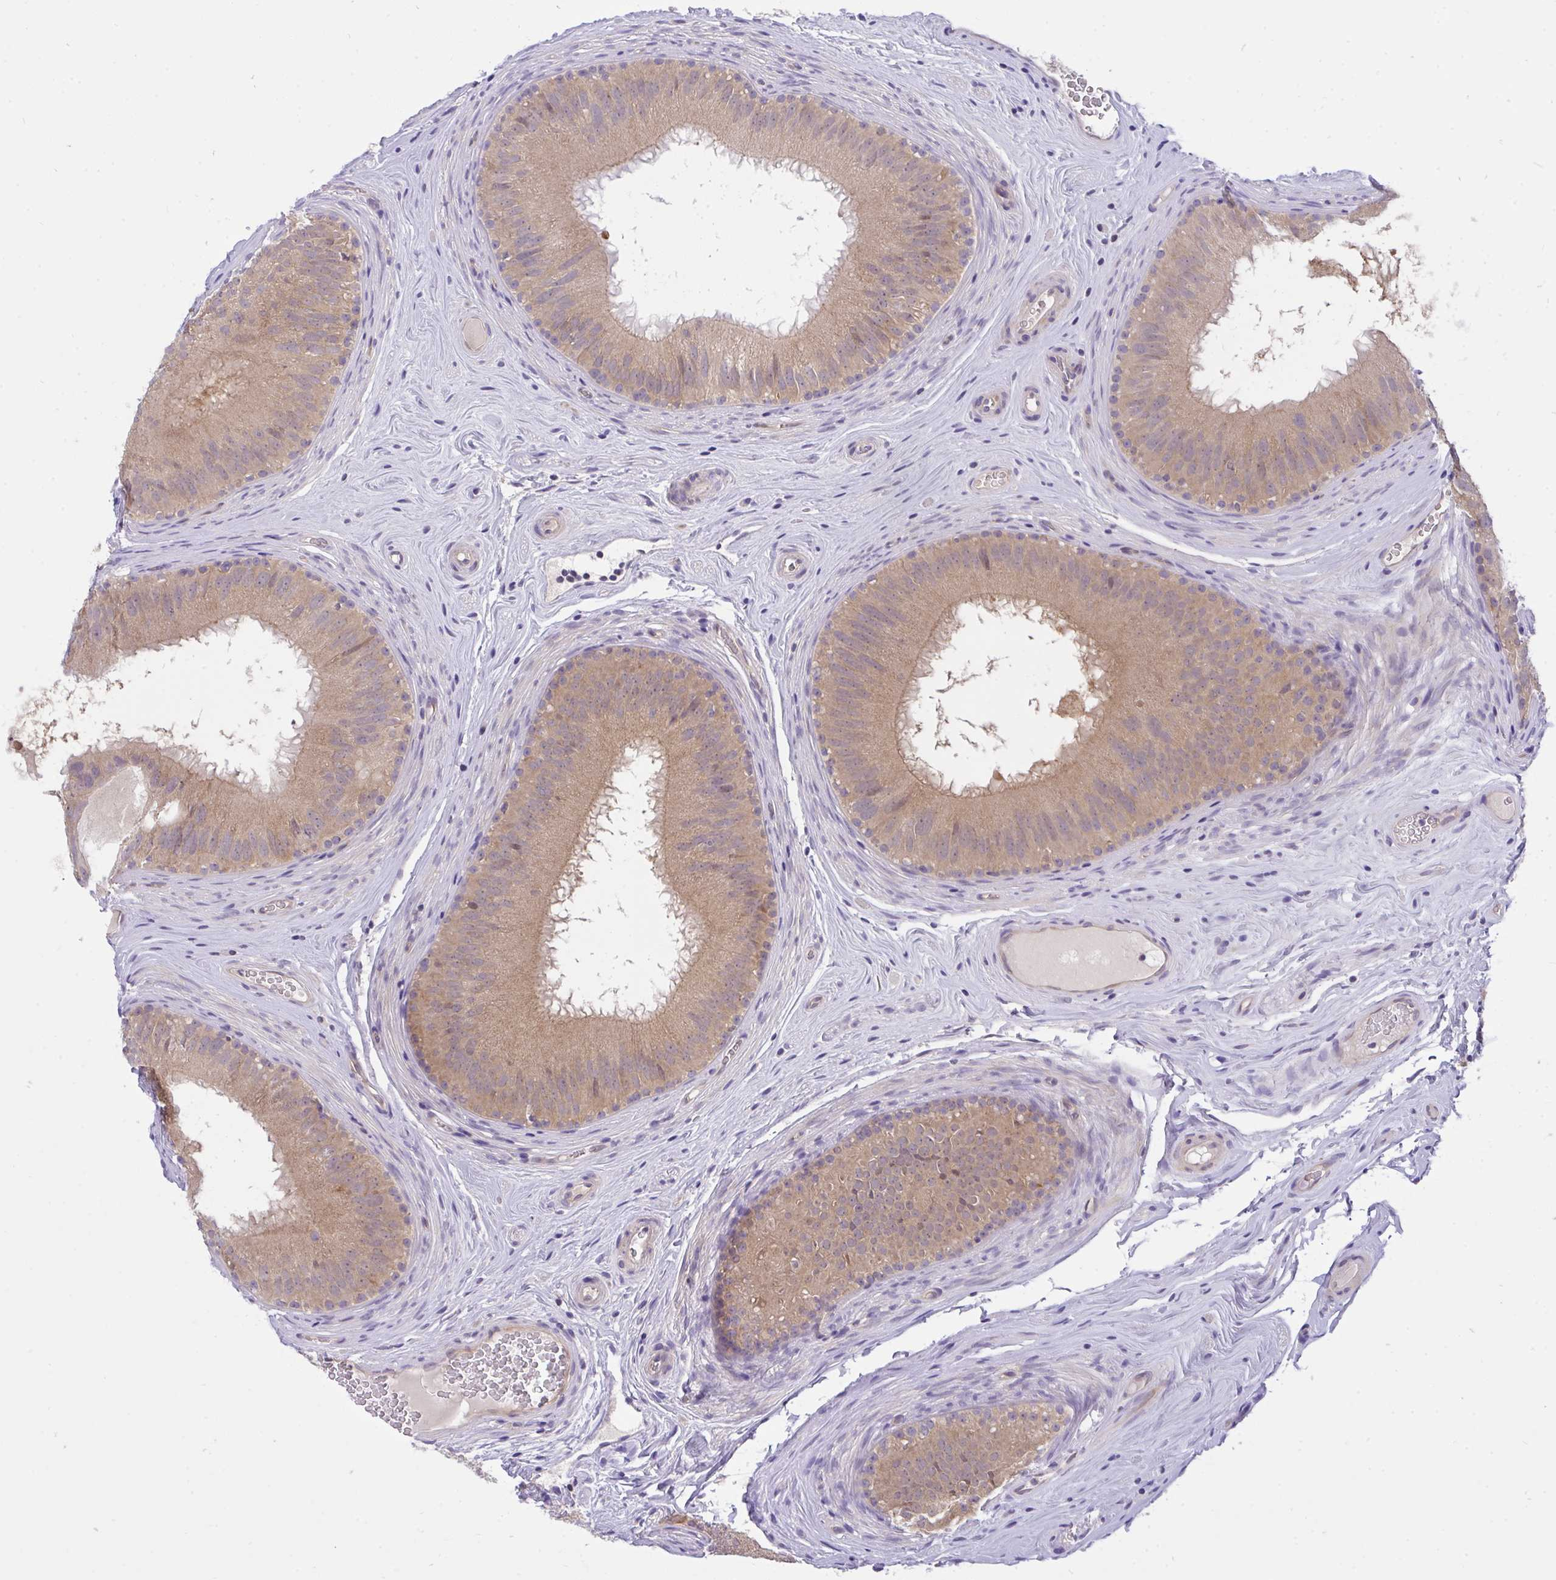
{"staining": {"intensity": "moderate", "quantity": ">75%", "location": "cytoplasmic/membranous"}, "tissue": "epididymis", "cell_type": "Glandular cells", "image_type": "normal", "snomed": [{"axis": "morphology", "description": "Normal tissue, NOS"}, {"axis": "topography", "description": "Epididymis"}], "caption": "Immunohistochemistry image of normal epididymis: human epididymis stained using immunohistochemistry demonstrates medium levels of moderate protein expression localized specifically in the cytoplasmic/membranous of glandular cells, appearing as a cytoplasmic/membranous brown color.", "gene": "C19orf54", "patient": {"sex": "male", "age": 44}}